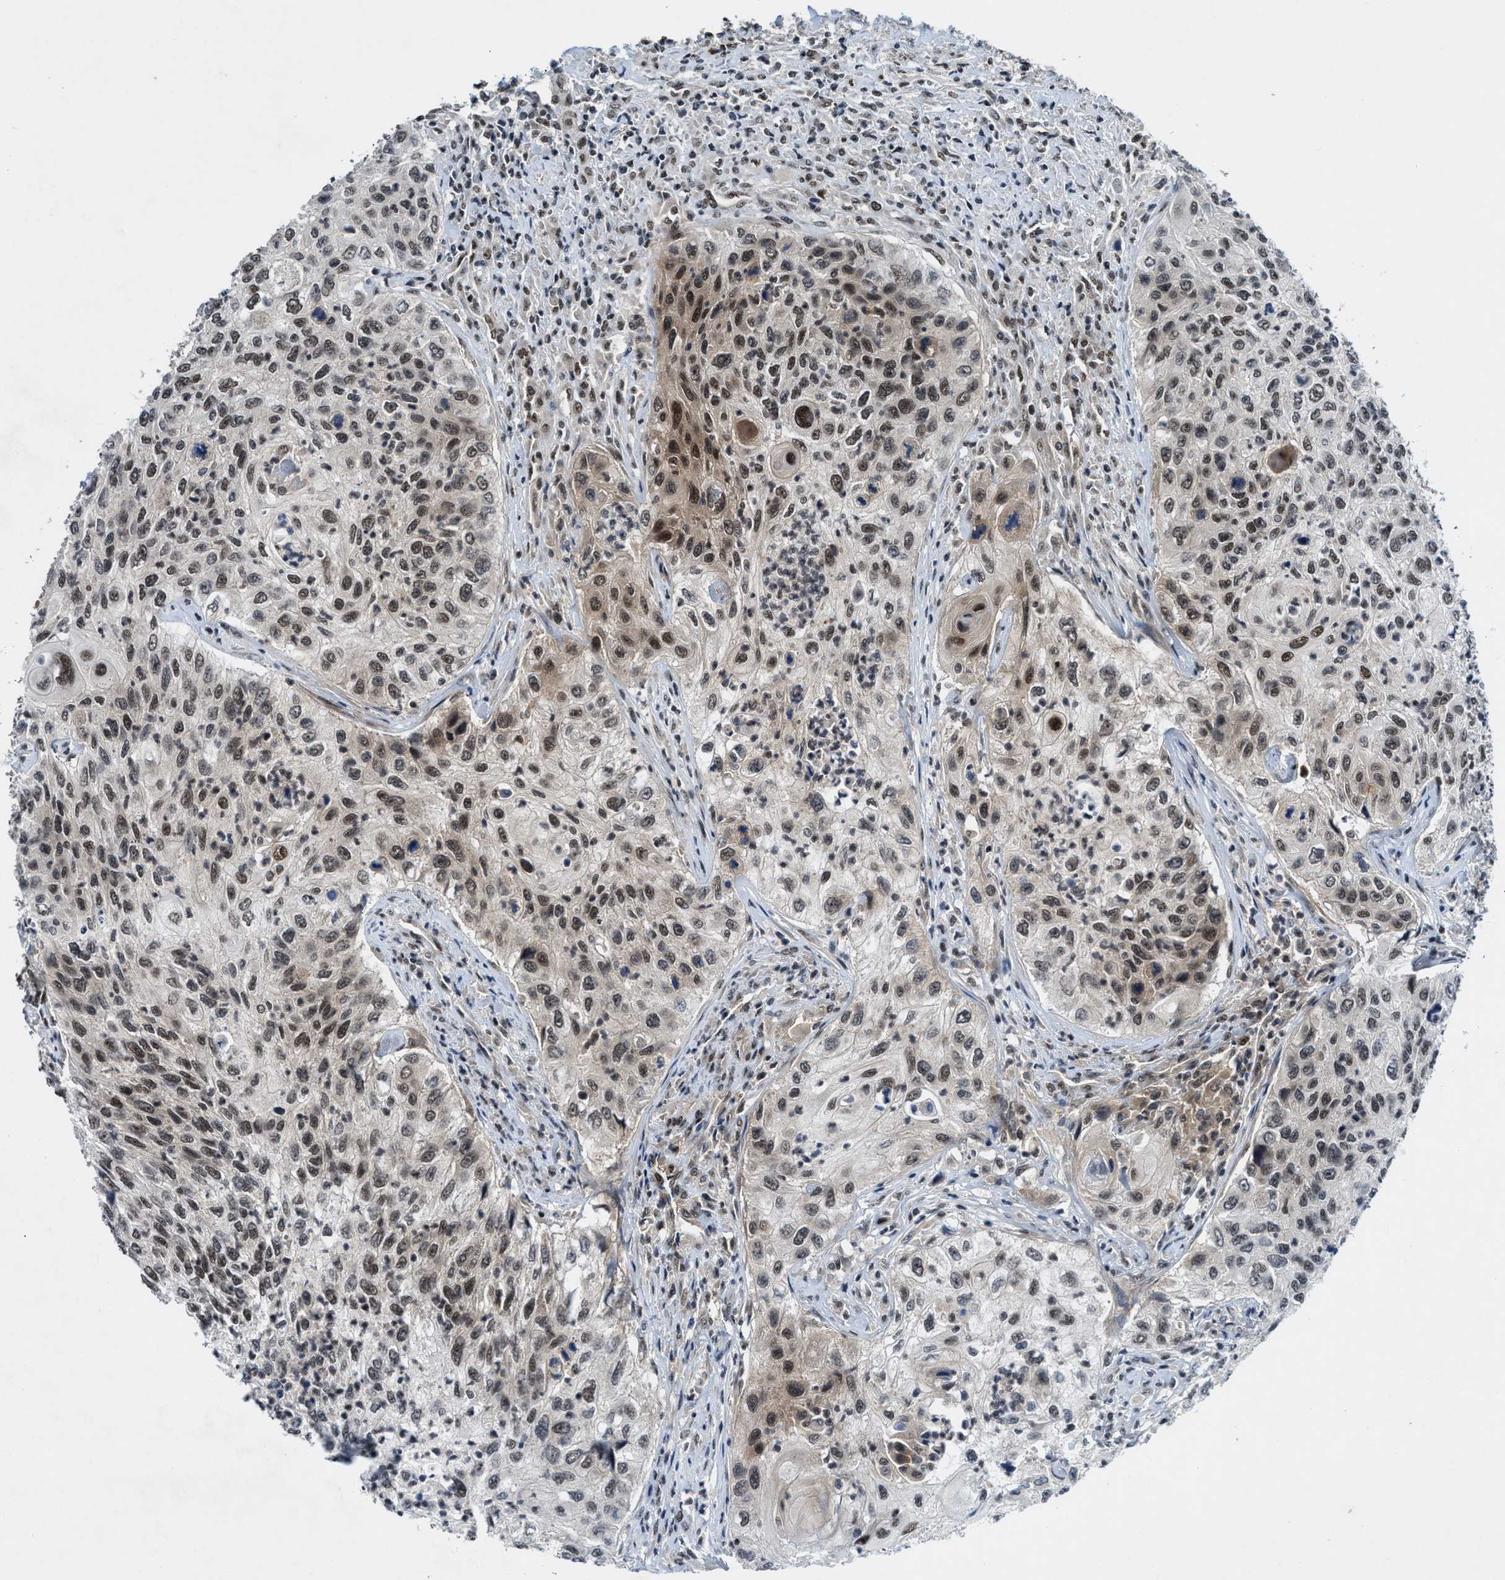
{"staining": {"intensity": "moderate", "quantity": "25%-75%", "location": "nuclear"}, "tissue": "urothelial cancer", "cell_type": "Tumor cells", "image_type": "cancer", "snomed": [{"axis": "morphology", "description": "Urothelial carcinoma, High grade"}, {"axis": "topography", "description": "Urinary bladder"}], "caption": "Protein expression by IHC shows moderate nuclear expression in approximately 25%-75% of tumor cells in high-grade urothelial carcinoma.", "gene": "NCOA1", "patient": {"sex": "female", "age": 60}}